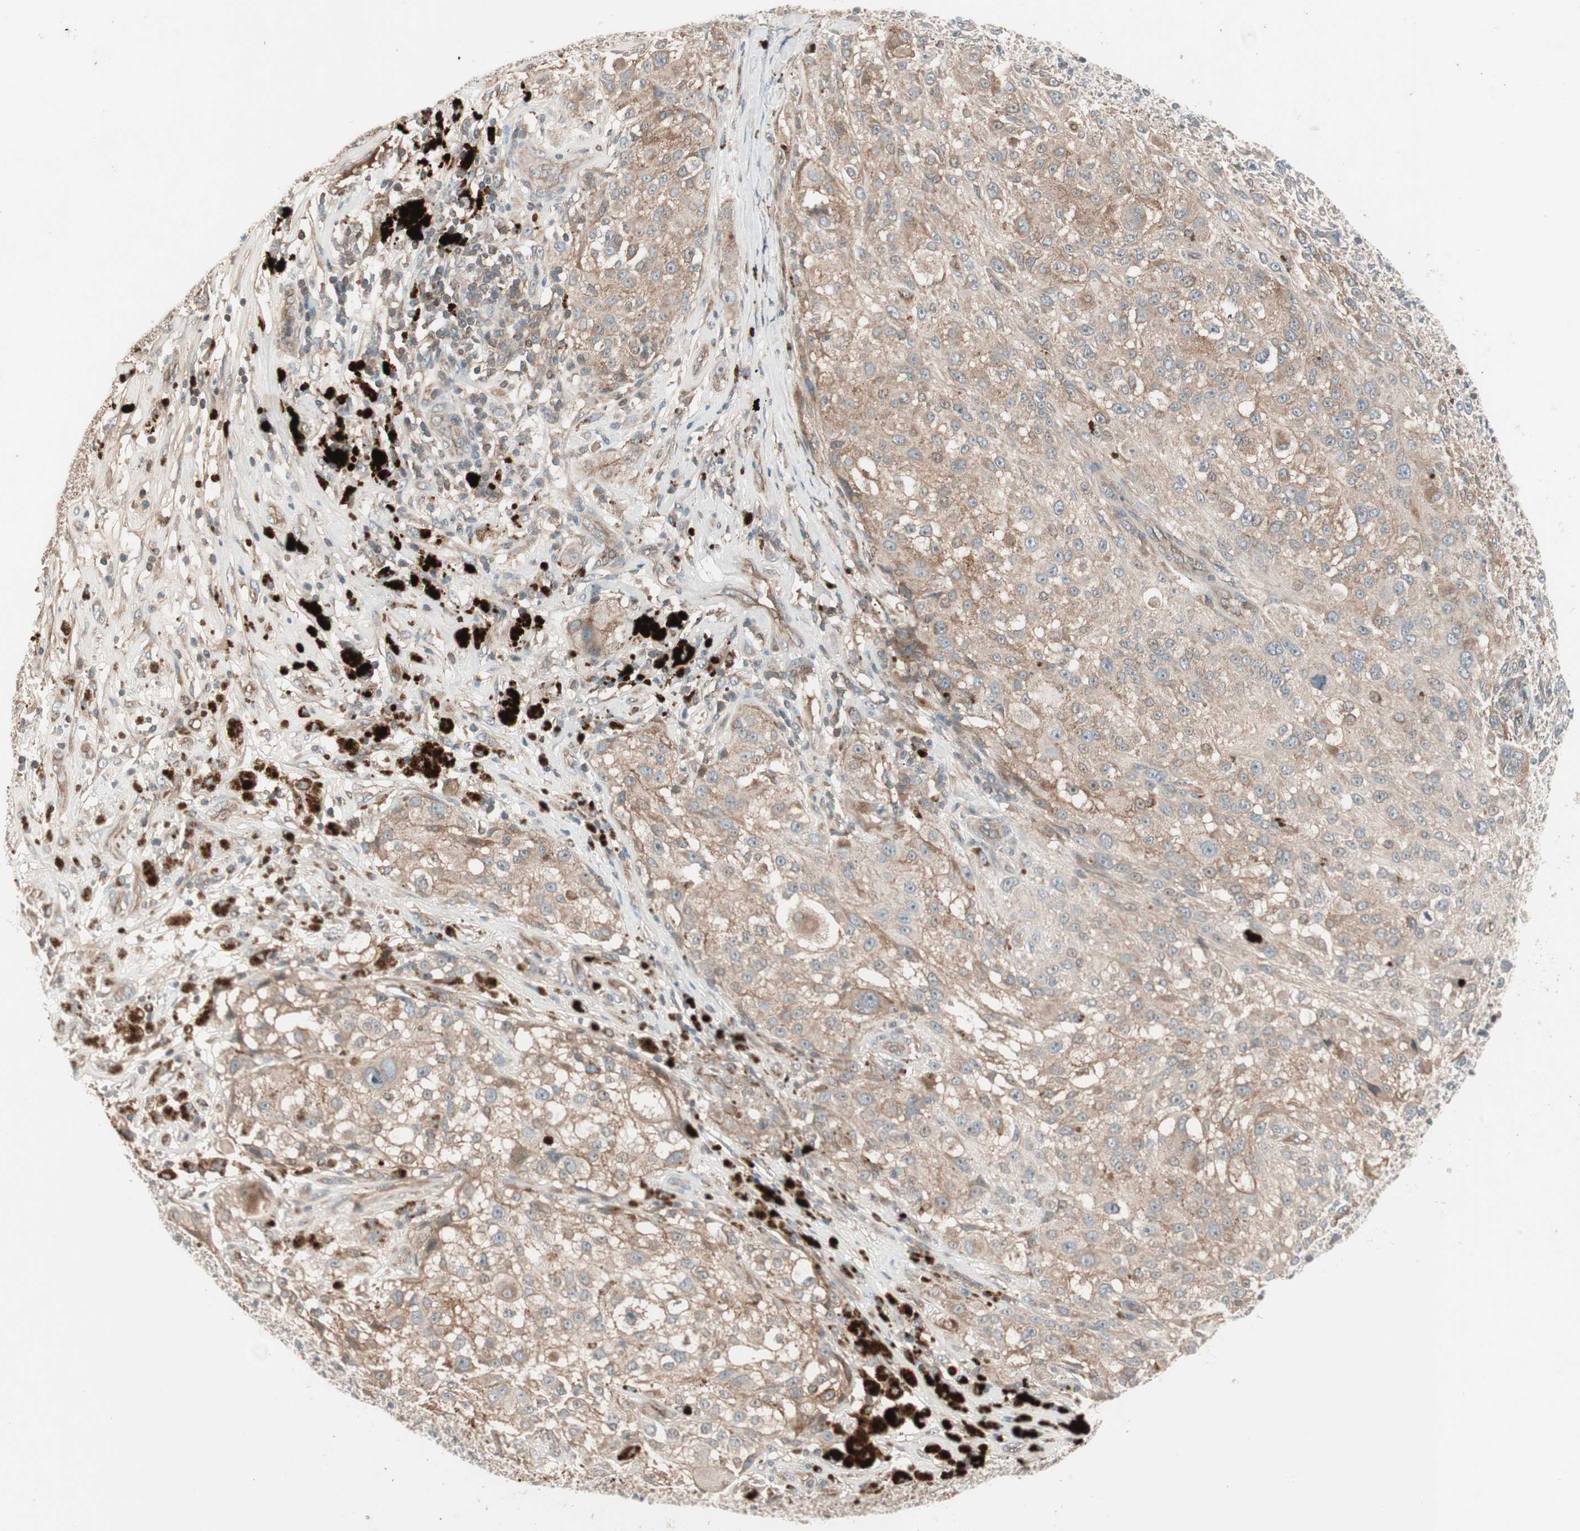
{"staining": {"intensity": "strong", "quantity": ">75%", "location": "cytoplasmic/membranous"}, "tissue": "melanoma", "cell_type": "Tumor cells", "image_type": "cancer", "snomed": [{"axis": "morphology", "description": "Necrosis, NOS"}, {"axis": "morphology", "description": "Malignant melanoma, NOS"}, {"axis": "topography", "description": "Skin"}], "caption": "Immunohistochemistry (DAB) staining of melanoma displays strong cytoplasmic/membranous protein expression in approximately >75% of tumor cells.", "gene": "TFPI", "patient": {"sex": "female", "age": 87}}